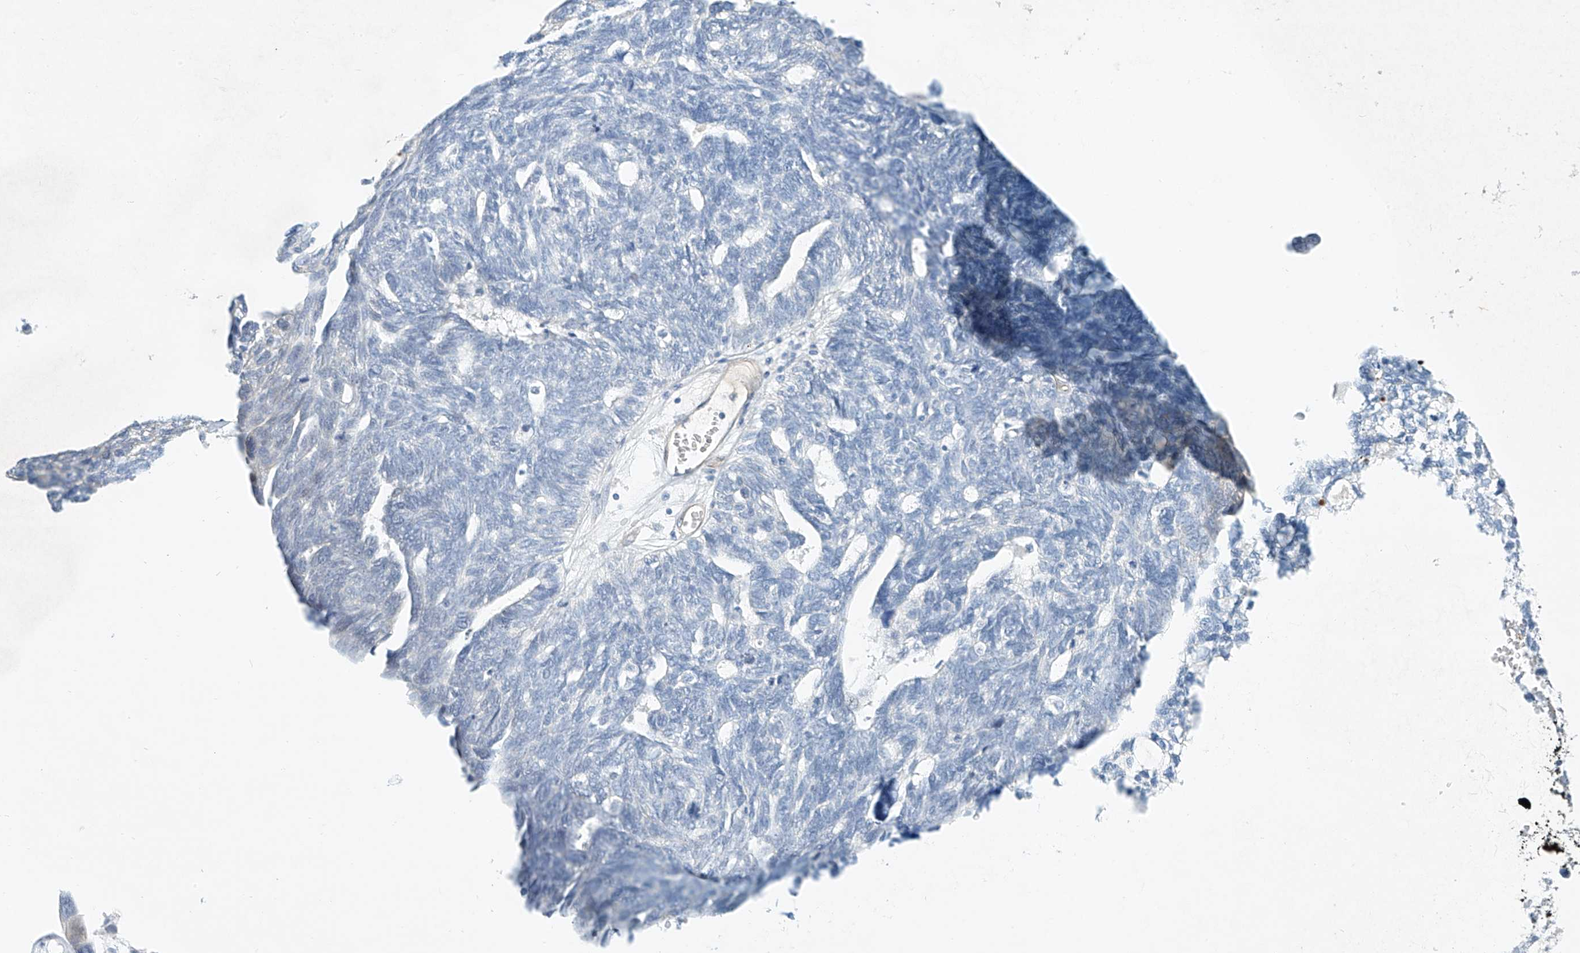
{"staining": {"intensity": "negative", "quantity": "none", "location": "none"}, "tissue": "ovarian cancer", "cell_type": "Tumor cells", "image_type": "cancer", "snomed": [{"axis": "morphology", "description": "Cystadenocarcinoma, serous, NOS"}, {"axis": "topography", "description": "Ovary"}], "caption": "IHC of human serous cystadenocarcinoma (ovarian) demonstrates no staining in tumor cells.", "gene": "REEP2", "patient": {"sex": "female", "age": 79}}